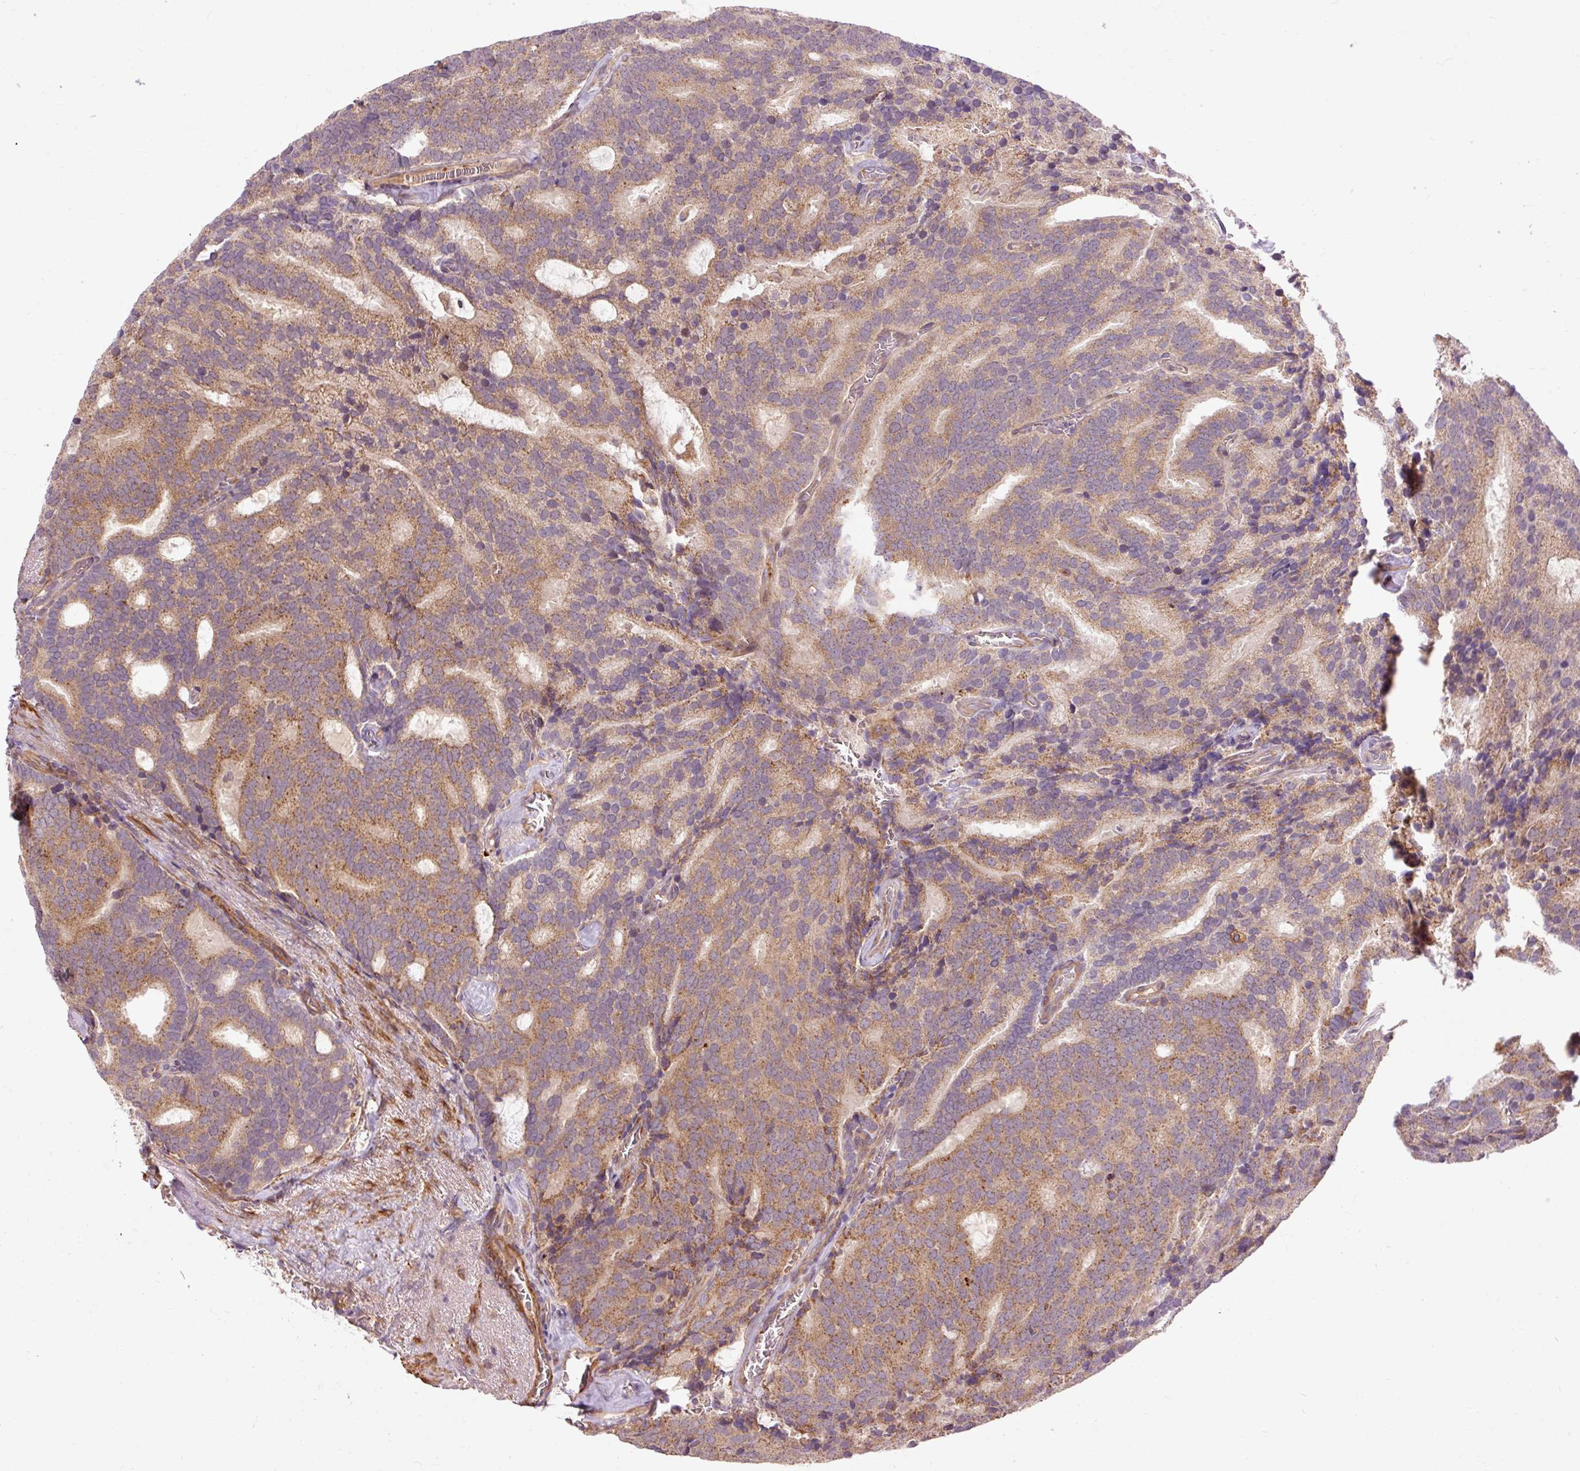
{"staining": {"intensity": "moderate", "quantity": ">75%", "location": "cytoplasmic/membranous"}, "tissue": "prostate cancer", "cell_type": "Tumor cells", "image_type": "cancer", "snomed": [{"axis": "morphology", "description": "Adenocarcinoma, Low grade"}, {"axis": "topography", "description": "Prostate"}], "caption": "Protein staining demonstrates moderate cytoplasmic/membranous expression in approximately >75% of tumor cells in low-grade adenocarcinoma (prostate).", "gene": "RIPOR3", "patient": {"sex": "male", "age": 71}}